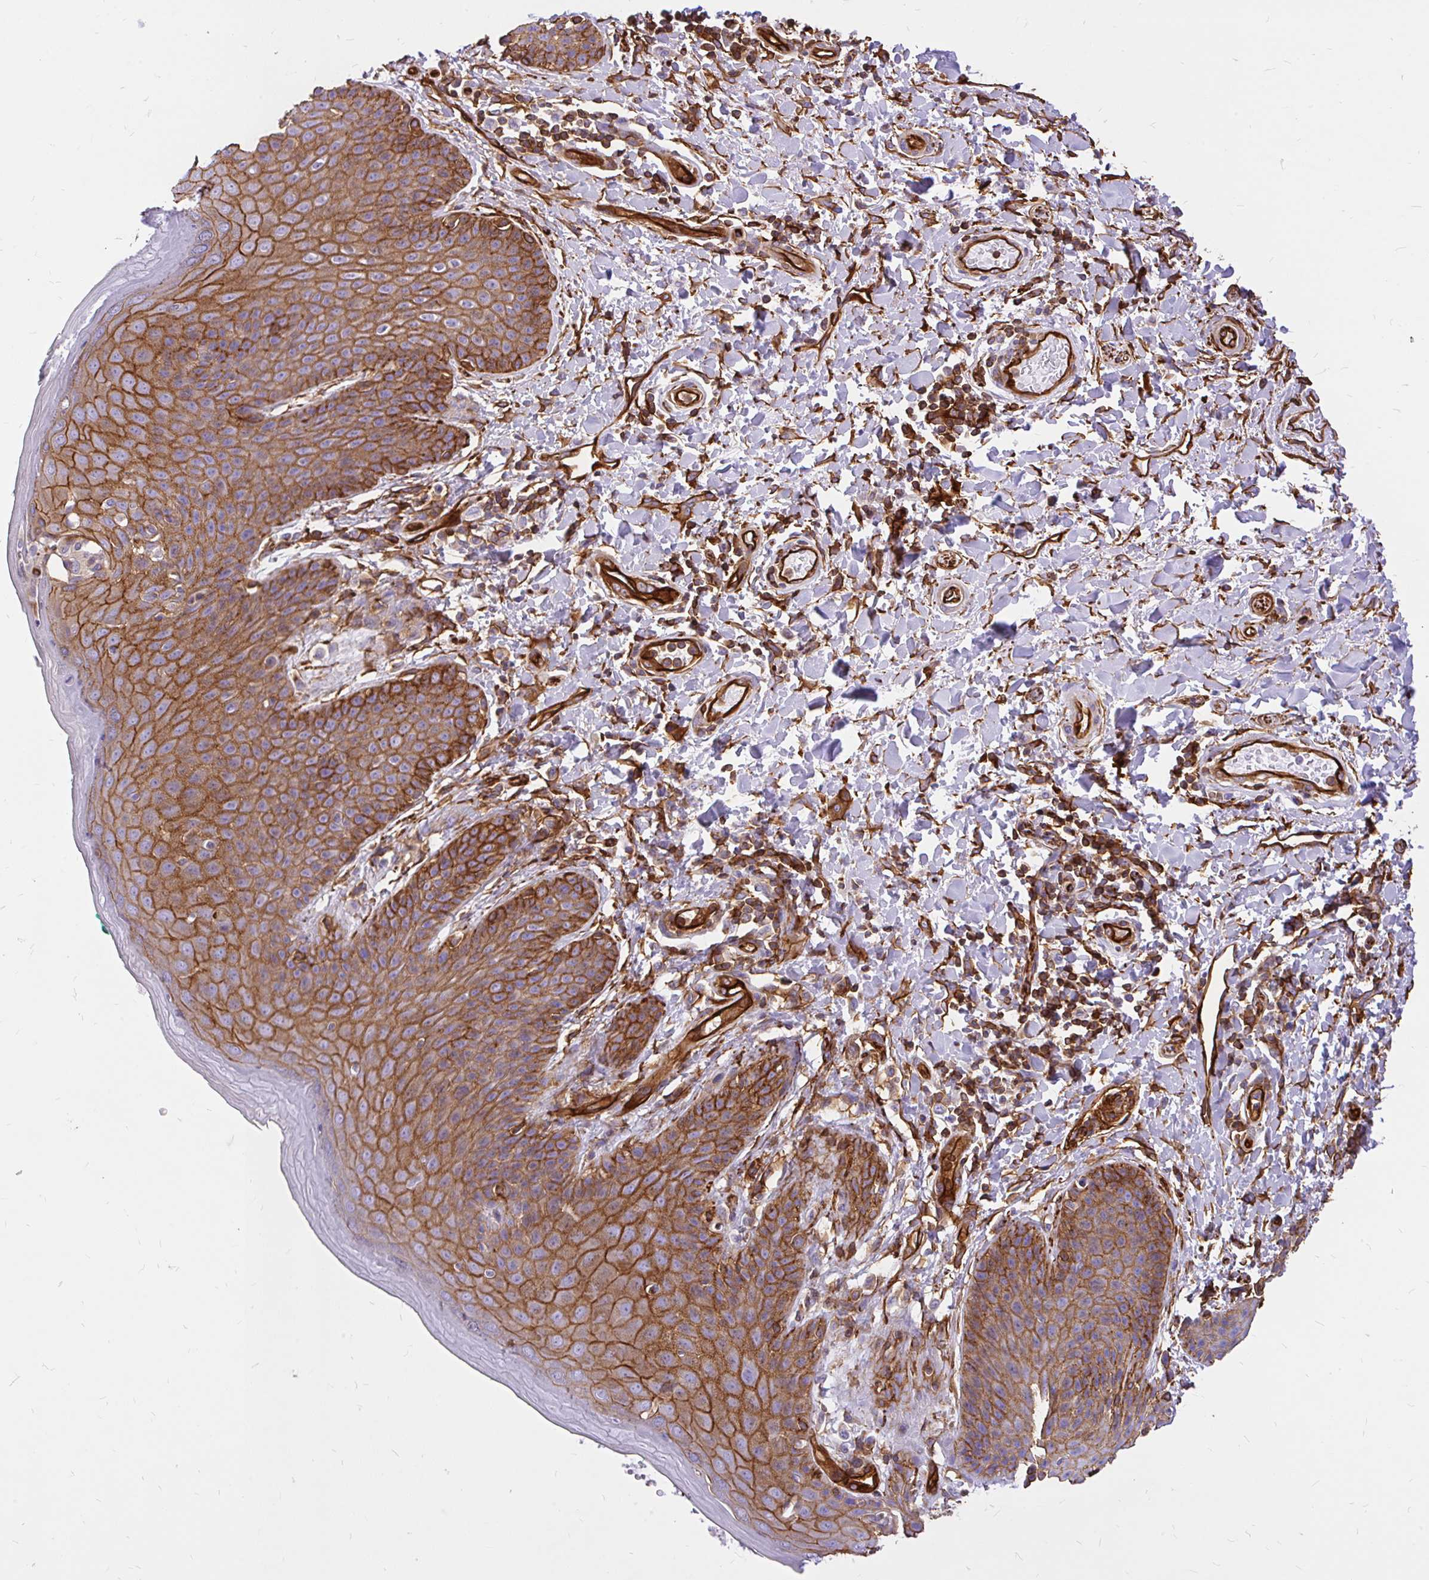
{"staining": {"intensity": "strong", "quantity": ">75%", "location": "cytoplasmic/membranous"}, "tissue": "skin", "cell_type": "Epidermal cells", "image_type": "normal", "snomed": [{"axis": "morphology", "description": "Normal tissue, NOS"}, {"axis": "topography", "description": "Peripheral nerve tissue"}], "caption": "Epidermal cells display high levels of strong cytoplasmic/membranous expression in about >75% of cells in benign human skin.", "gene": "MAP1LC3B2", "patient": {"sex": "male", "age": 51}}